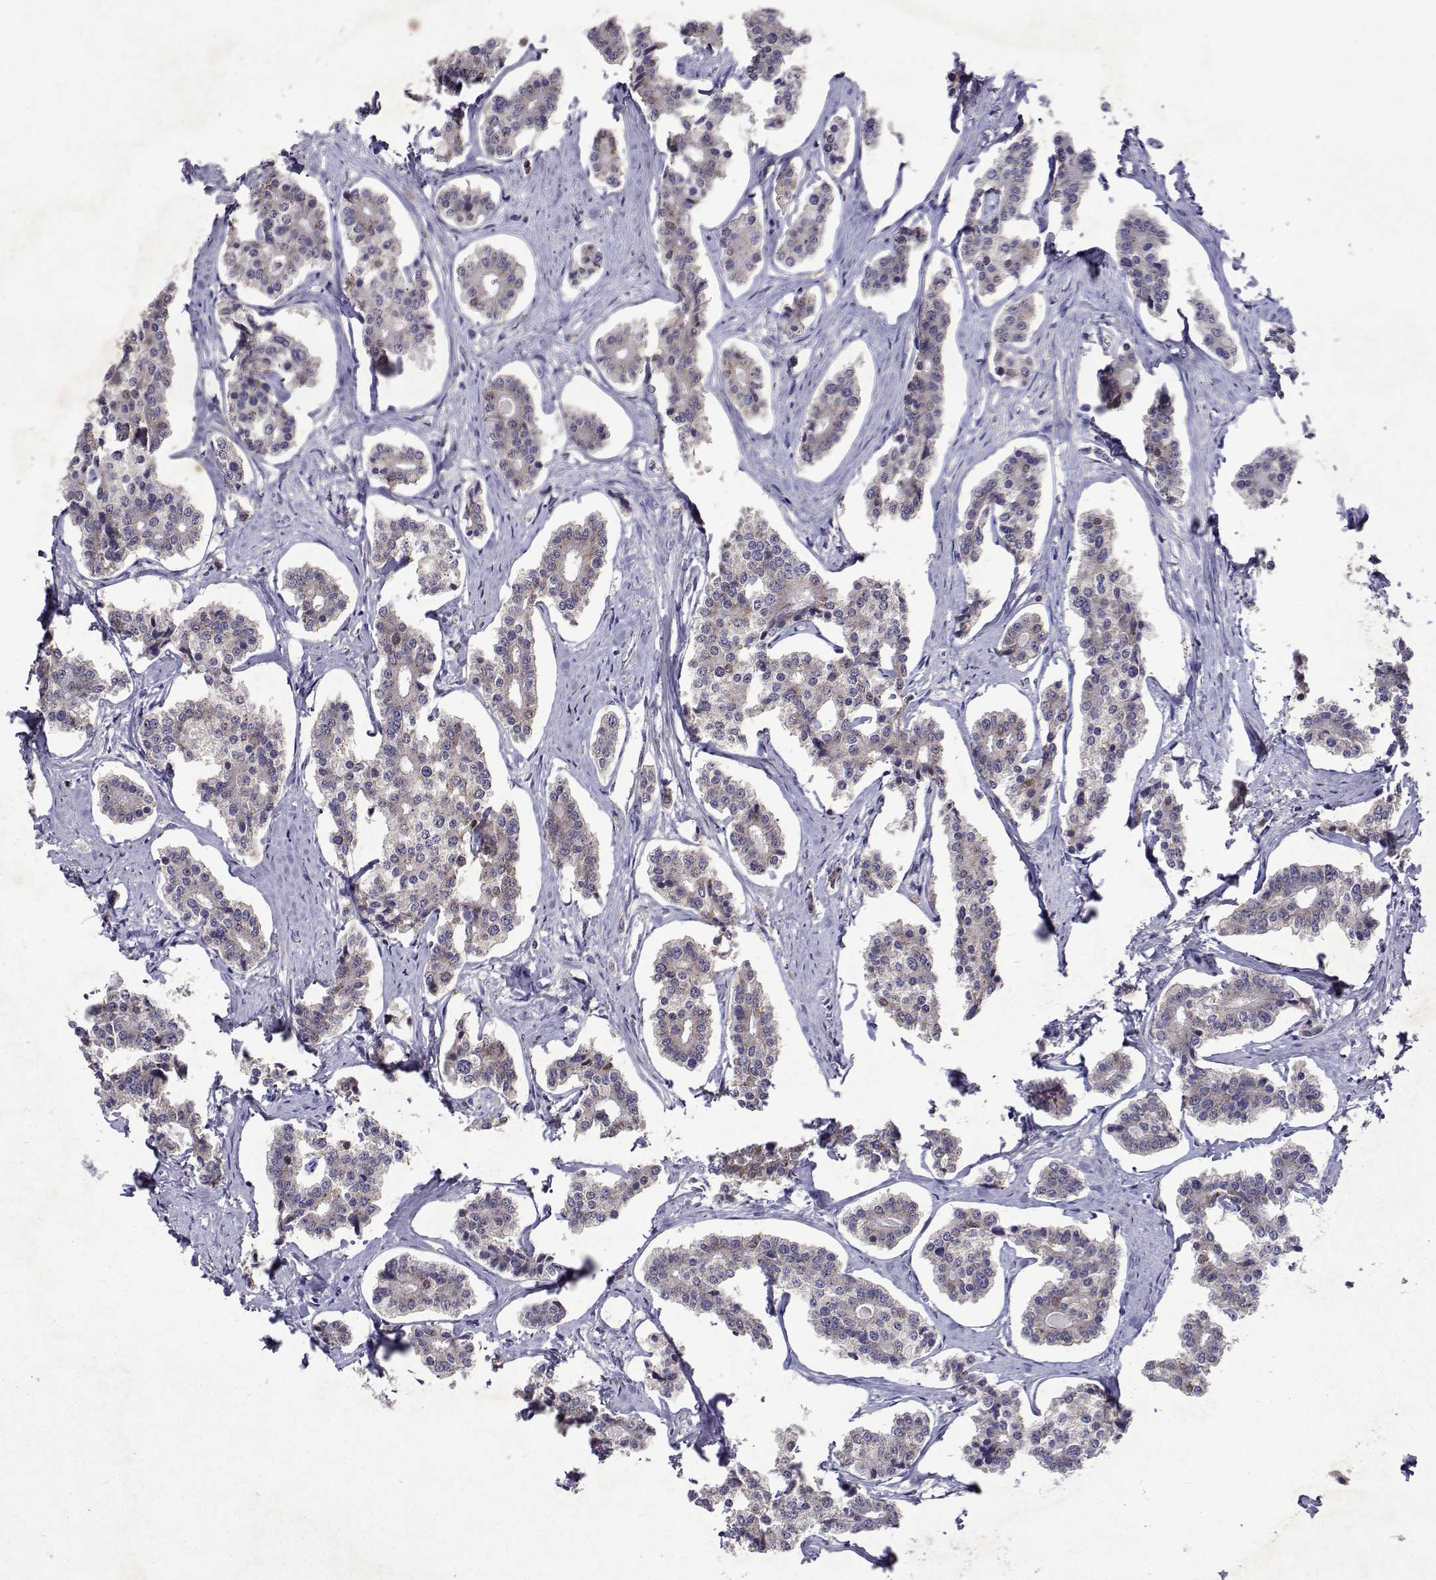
{"staining": {"intensity": "weak", "quantity": "<25%", "location": "cytoplasmic/membranous"}, "tissue": "carcinoid", "cell_type": "Tumor cells", "image_type": "cancer", "snomed": [{"axis": "morphology", "description": "Carcinoid, malignant, NOS"}, {"axis": "topography", "description": "Small intestine"}], "caption": "Immunohistochemistry (IHC) micrograph of carcinoid stained for a protein (brown), which reveals no positivity in tumor cells.", "gene": "TARBP2", "patient": {"sex": "female", "age": 65}}